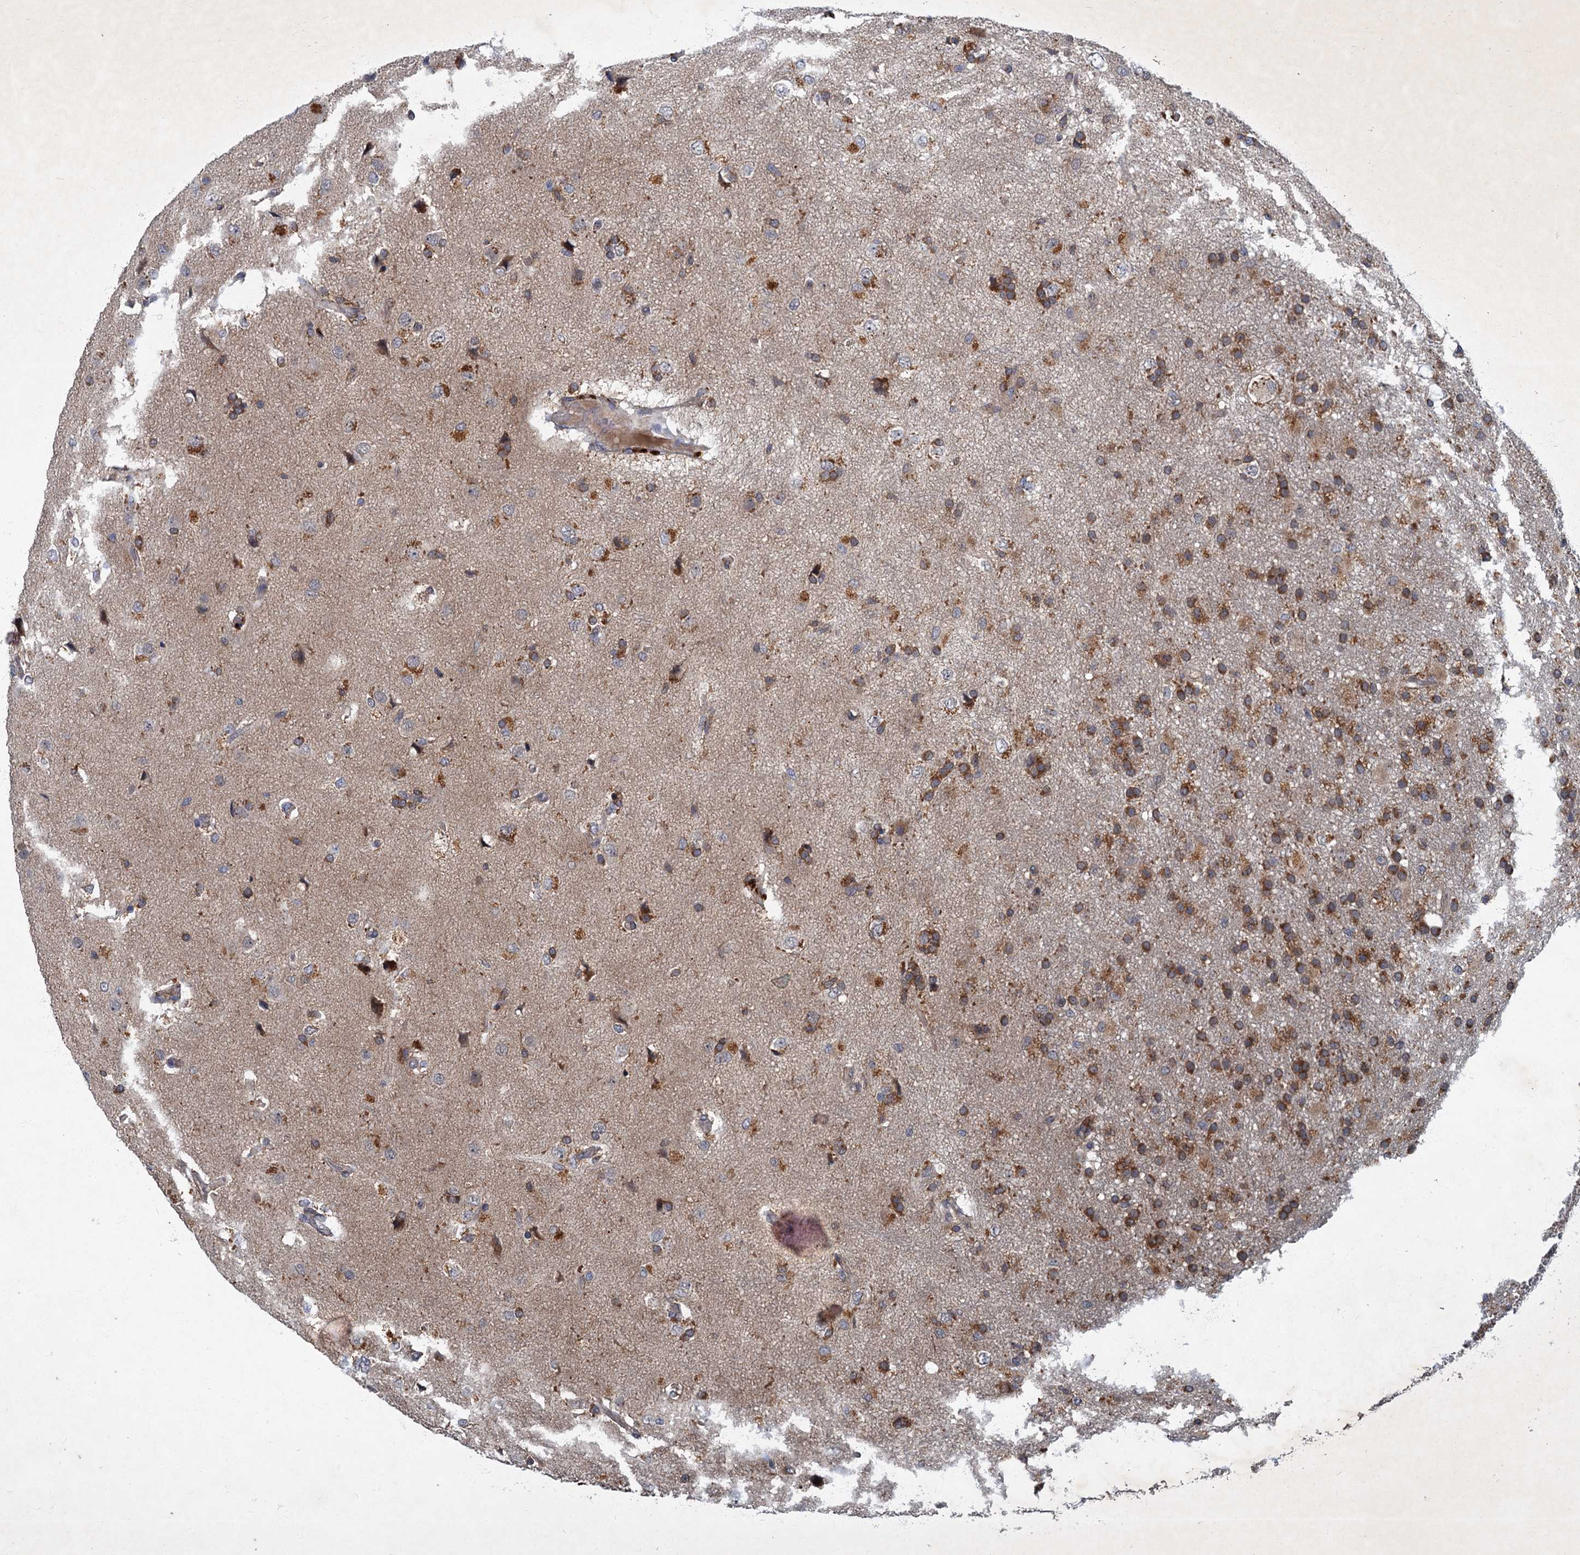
{"staining": {"intensity": "moderate", "quantity": ">75%", "location": "cytoplasmic/membranous"}, "tissue": "glioma", "cell_type": "Tumor cells", "image_type": "cancer", "snomed": [{"axis": "morphology", "description": "Glioma, malignant, High grade"}, {"axis": "topography", "description": "Brain"}], "caption": "A micrograph of human glioma stained for a protein displays moderate cytoplasmic/membranous brown staining in tumor cells.", "gene": "SLC11A2", "patient": {"sex": "male", "age": 77}}